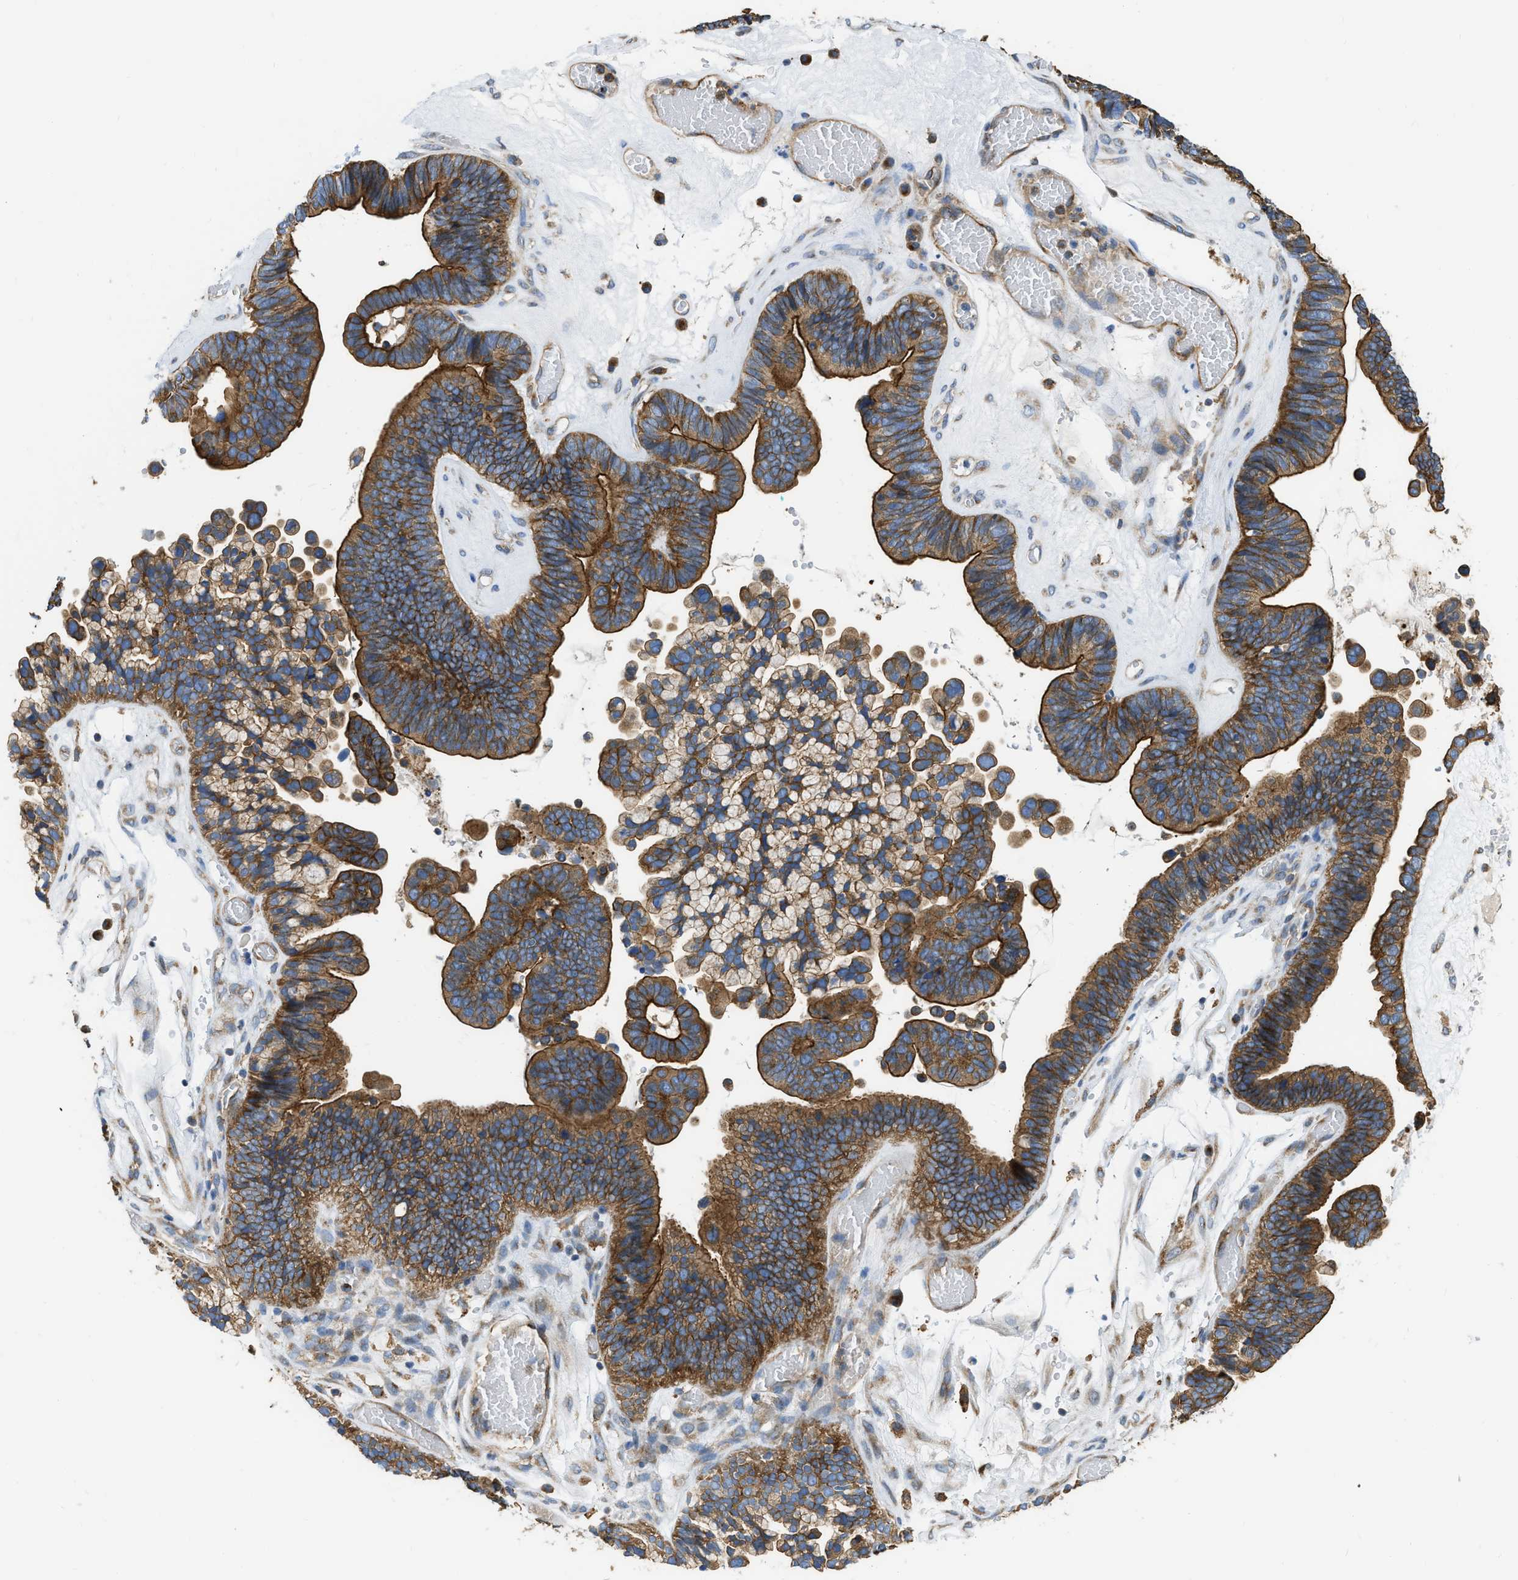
{"staining": {"intensity": "strong", "quantity": ">75%", "location": "cytoplasmic/membranous"}, "tissue": "ovarian cancer", "cell_type": "Tumor cells", "image_type": "cancer", "snomed": [{"axis": "morphology", "description": "Cystadenocarcinoma, serous, NOS"}, {"axis": "topography", "description": "Ovary"}], "caption": "Protein staining by immunohistochemistry (IHC) exhibits strong cytoplasmic/membranous expression in about >75% of tumor cells in ovarian cancer. Nuclei are stained in blue.", "gene": "FLNB", "patient": {"sex": "female", "age": 56}}